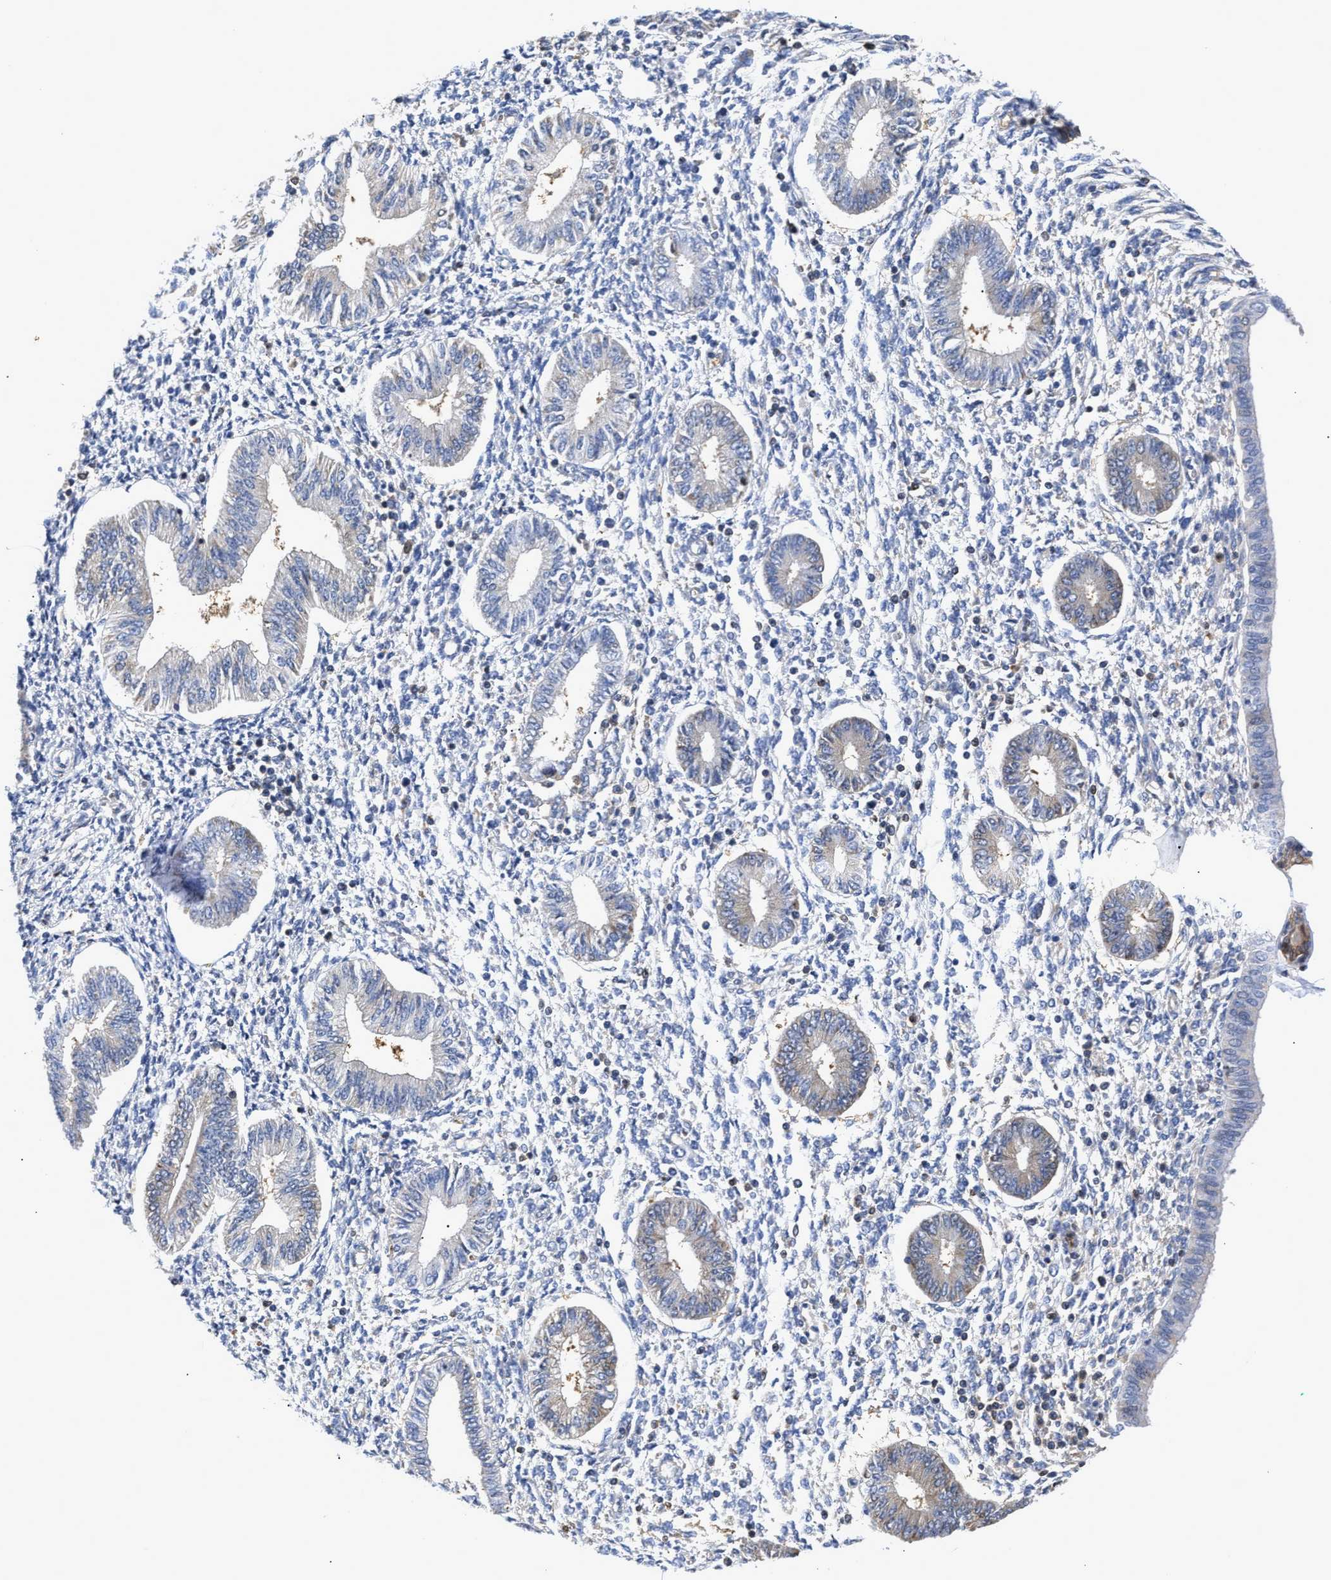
{"staining": {"intensity": "negative", "quantity": "none", "location": "none"}, "tissue": "endometrium", "cell_type": "Cells in endometrial stroma", "image_type": "normal", "snomed": [{"axis": "morphology", "description": "Normal tissue, NOS"}, {"axis": "topography", "description": "Endometrium"}], "caption": "This photomicrograph is of unremarkable endometrium stained with immunohistochemistry to label a protein in brown with the nuclei are counter-stained blue. There is no positivity in cells in endometrial stroma. (Stains: DAB (3,3'-diaminobenzidine) IHC with hematoxylin counter stain, Microscopy: brightfield microscopy at high magnification).", "gene": "KLHDC1", "patient": {"sex": "female", "age": 50}}